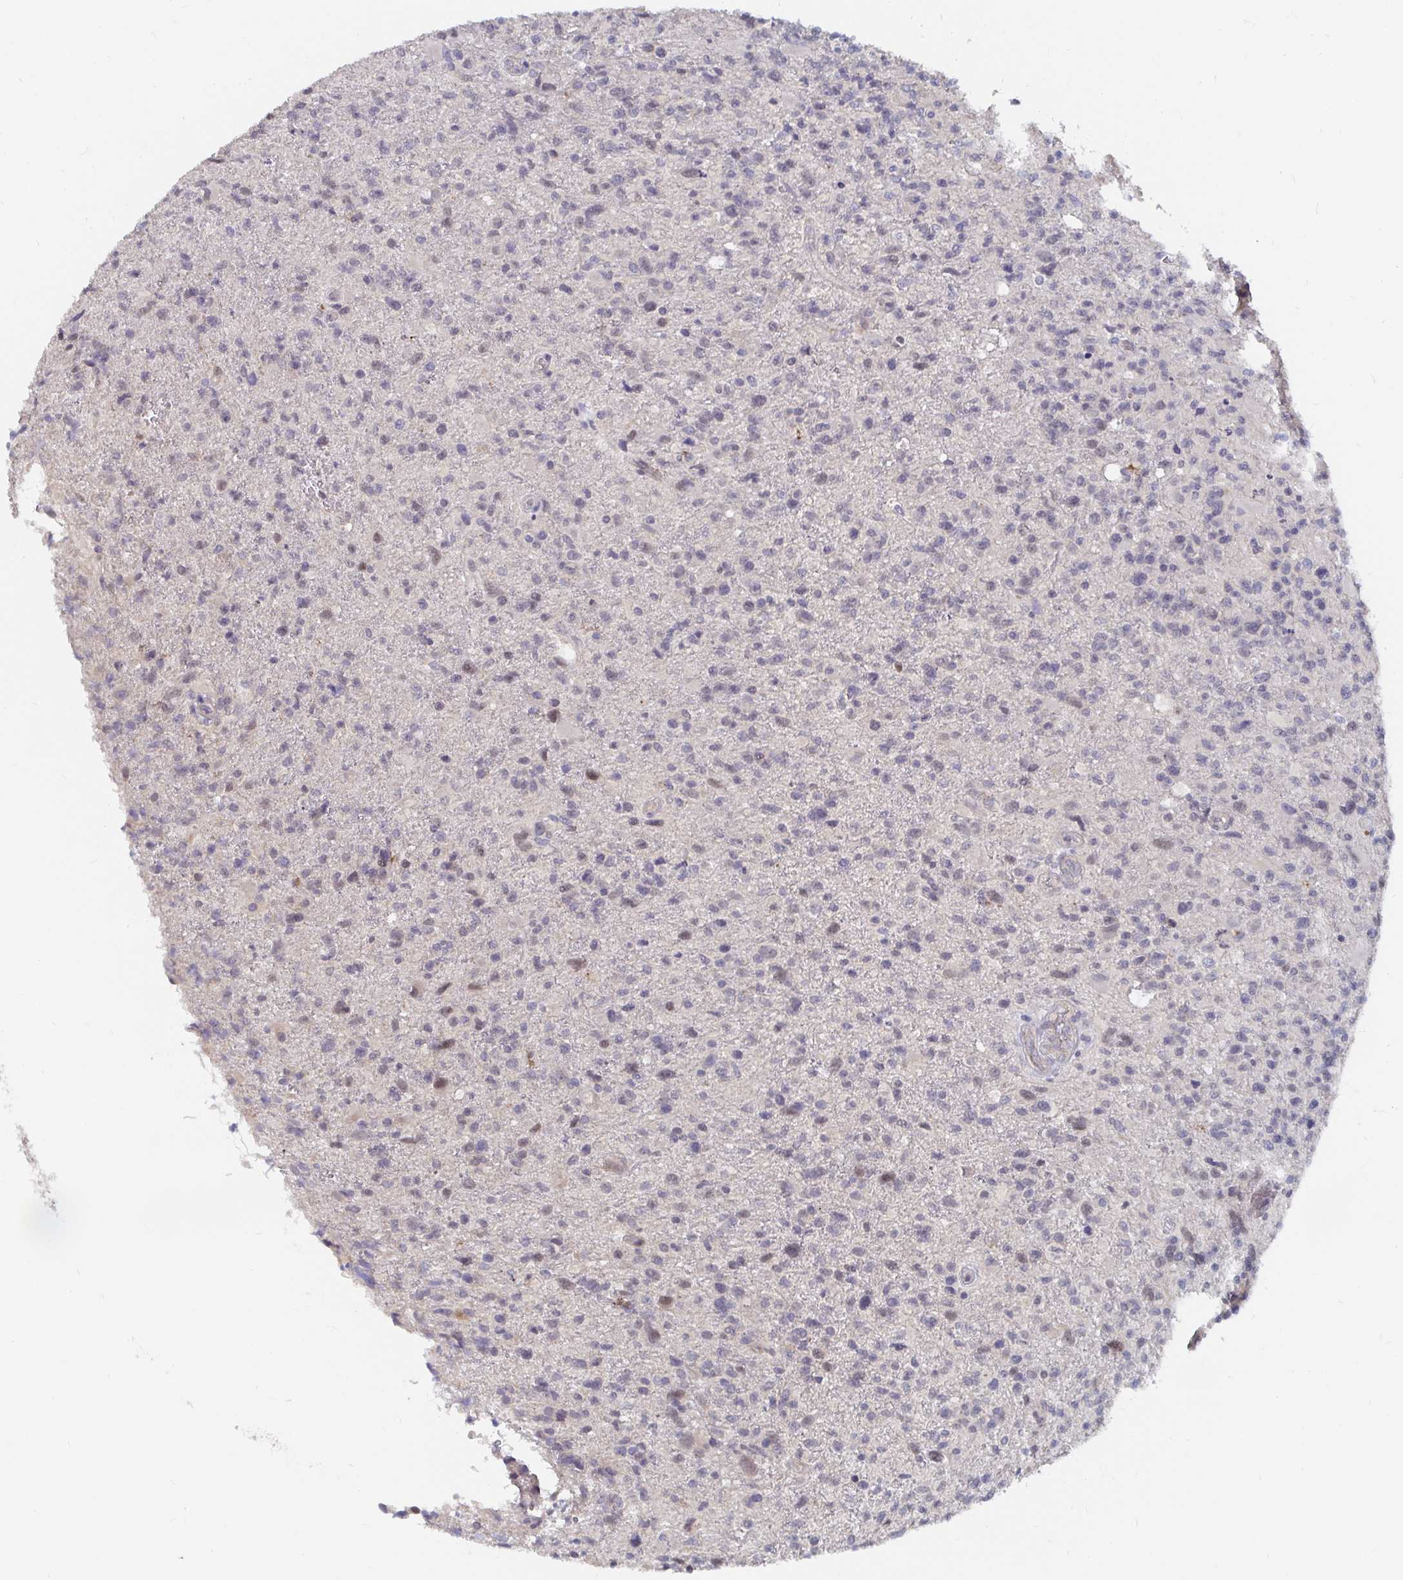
{"staining": {"intensity": "negative", "quantity": "none", "location": "none"}, "tissue": "glioma", "cell_type": "Tumor cells", "image_type": "cancer", "snomed": [{"axis": "morphology", "description": "Glioma, malignant, High grade"}, {"axis": "topography", "description": "Brain"}], "caption": "Human glioma stained for a protein using IHC reveals no staining in tumor cells.", "gene": "MEIS1", "patient": {"sex": "male", "age": 63}}